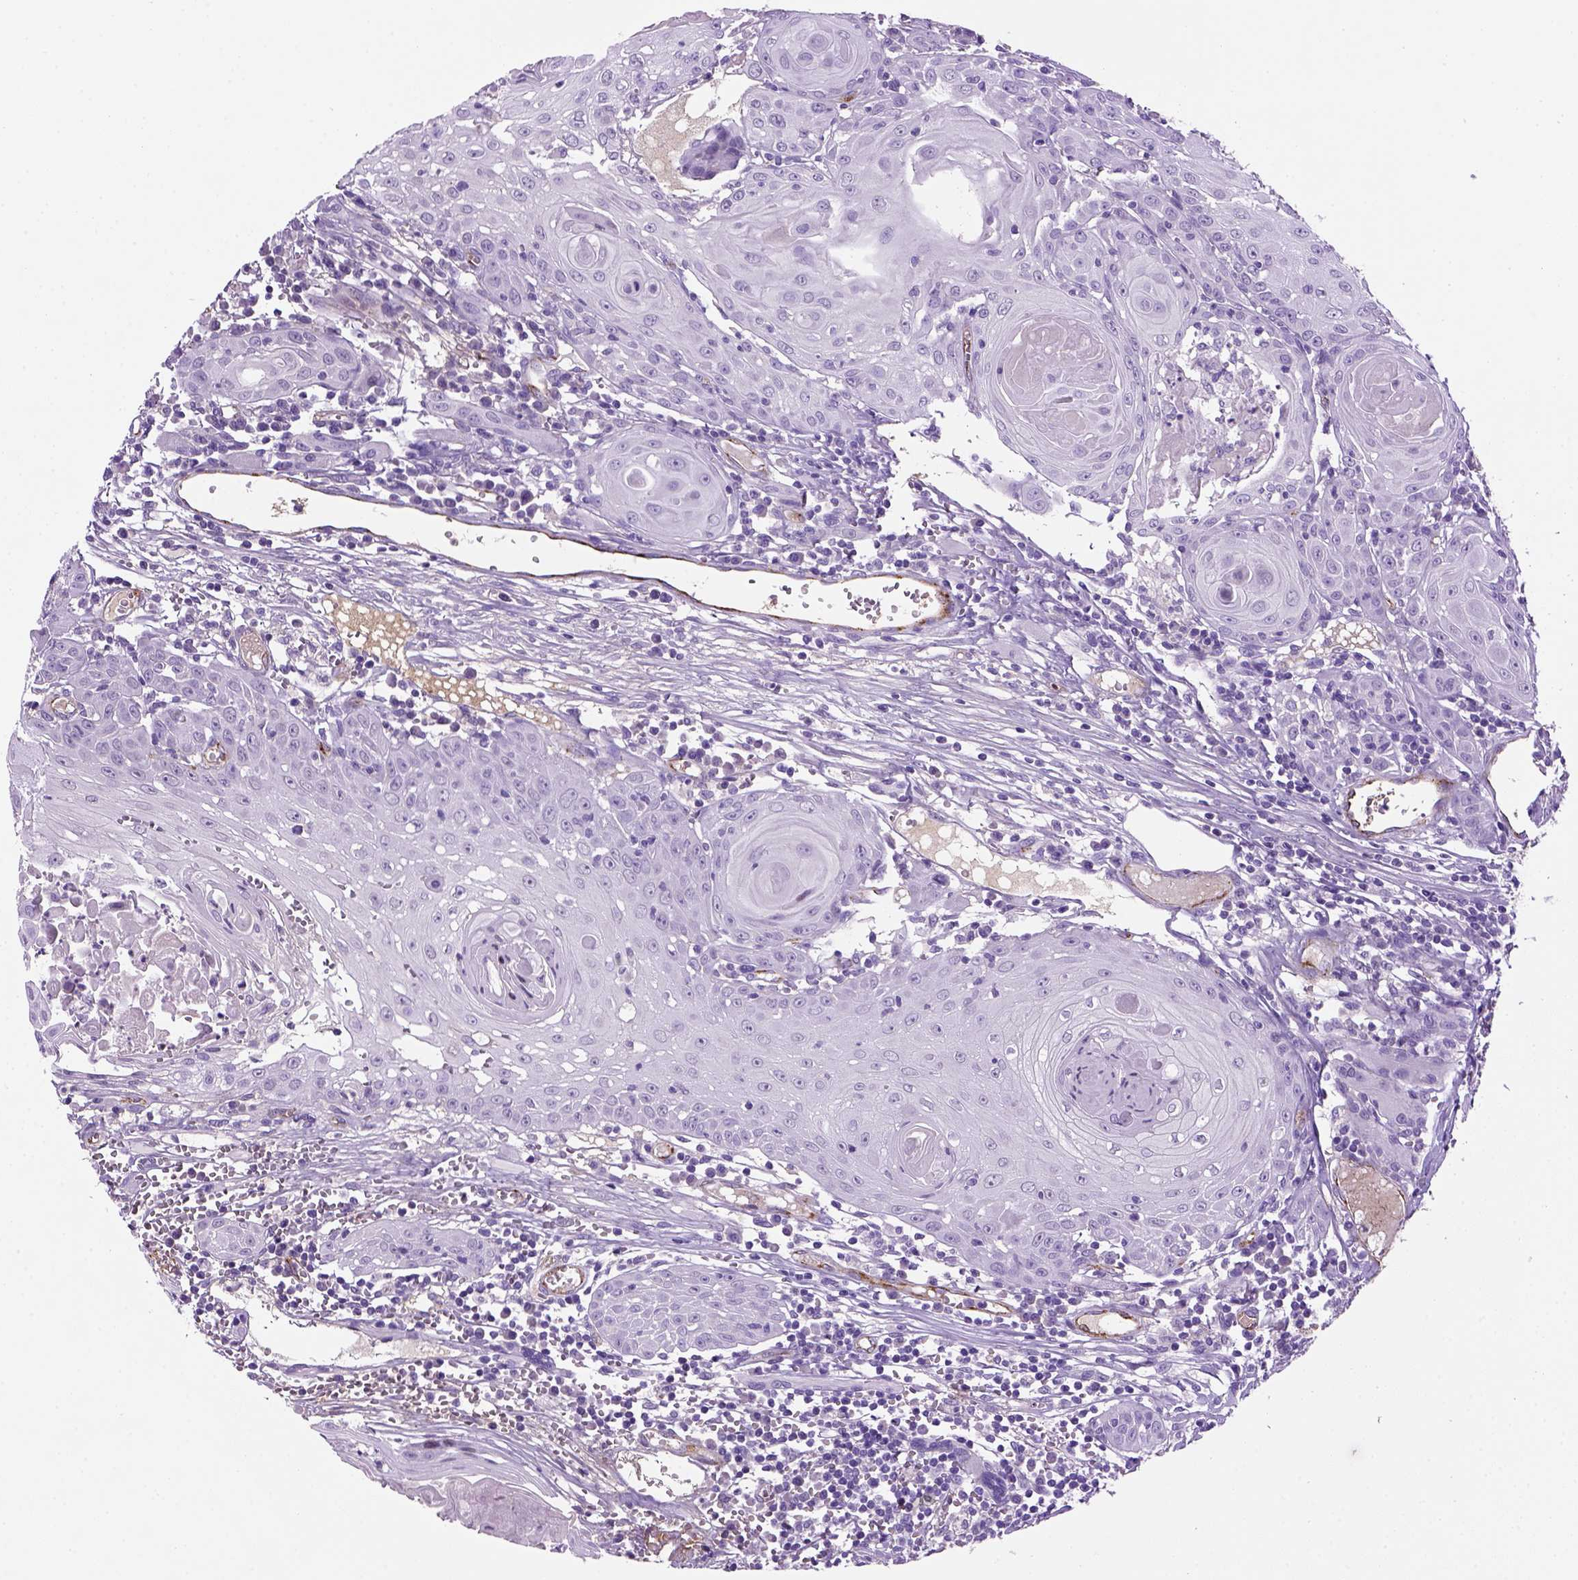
{"staining": {"intensity": "negative", "quantity": "none", "location": "none"}, "tissue": "head and neck cancer", "cell_type": "Tumor cells", "image_type": "cancer", "snomed": [{"axis": "morphology", "description": "Squamous cell carcinoma, NOS"}, {"axis": "topography", "description": "Head-Neck"}], "caption": "Human head and neck cancer stained for a protein using immunohistochemistry (IHC) displays no positivity in tumor cells.", "gene": "VWF", "patient": {"sex": "female", "age": 80}}